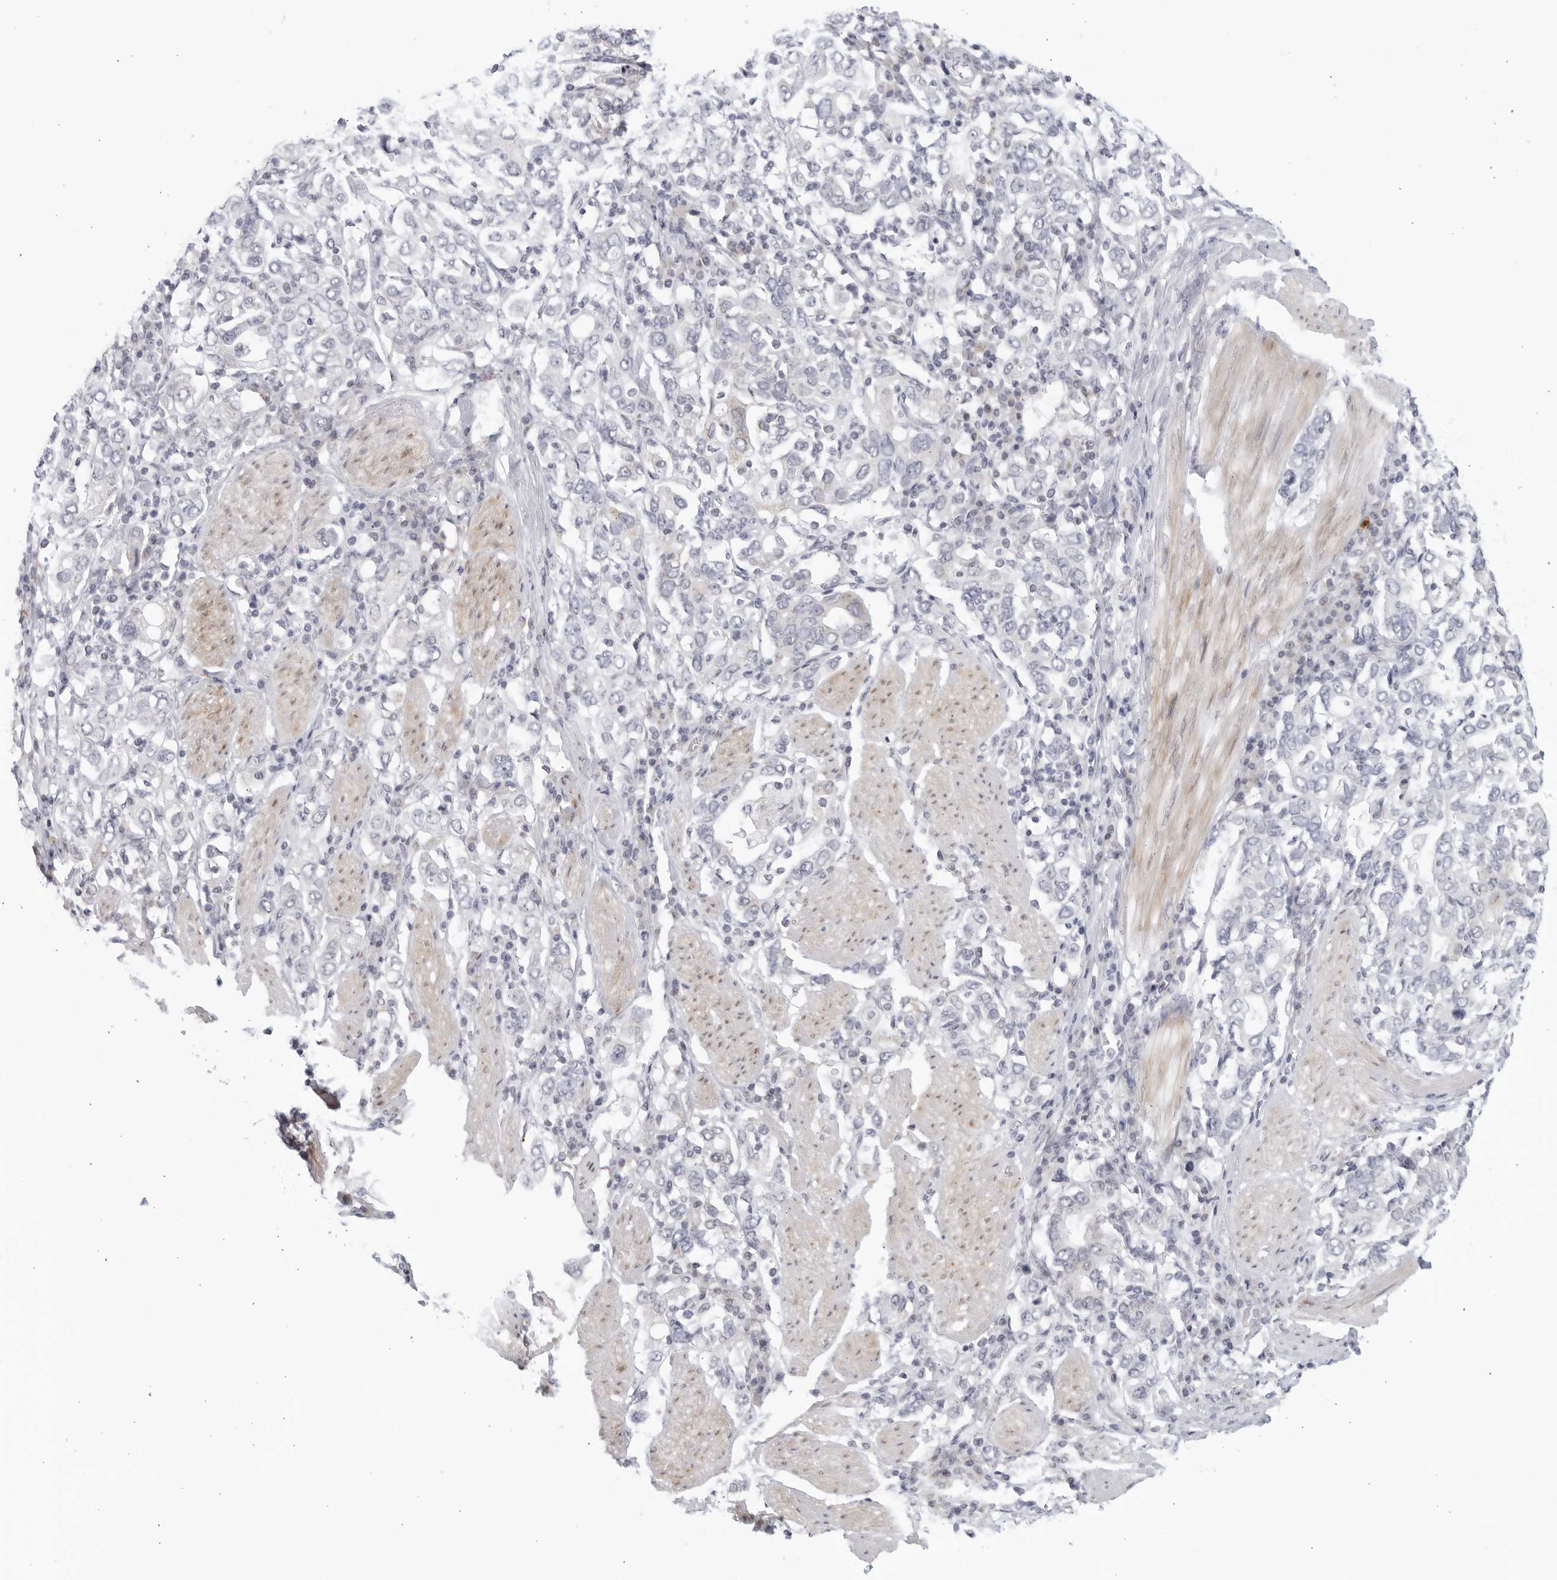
{"staining": {"intensity": "negative", "quantity": "none", "location": "none"}, "tissue": "stomach cancer", "cell_type": "Tumor cells", "image_type": "cancer", "snomed": [{"axis": "morphology", "description": "Adenocarcinoma, NOS"}, {"axis": "topography", "description": "Stomach, upper"}], "caption": "Image shows no protein expression in tumor cells of adenocarcinoma (stomach) tissue. Brightfield microscopy of immunohistochemistry stained with DAB (3,3'-diaminobenzidine) (brown) and hematoxylin (blue), captured at high magnification.", "gene": "WDTC1", "patient": {"sex": "male", "age": 62}}